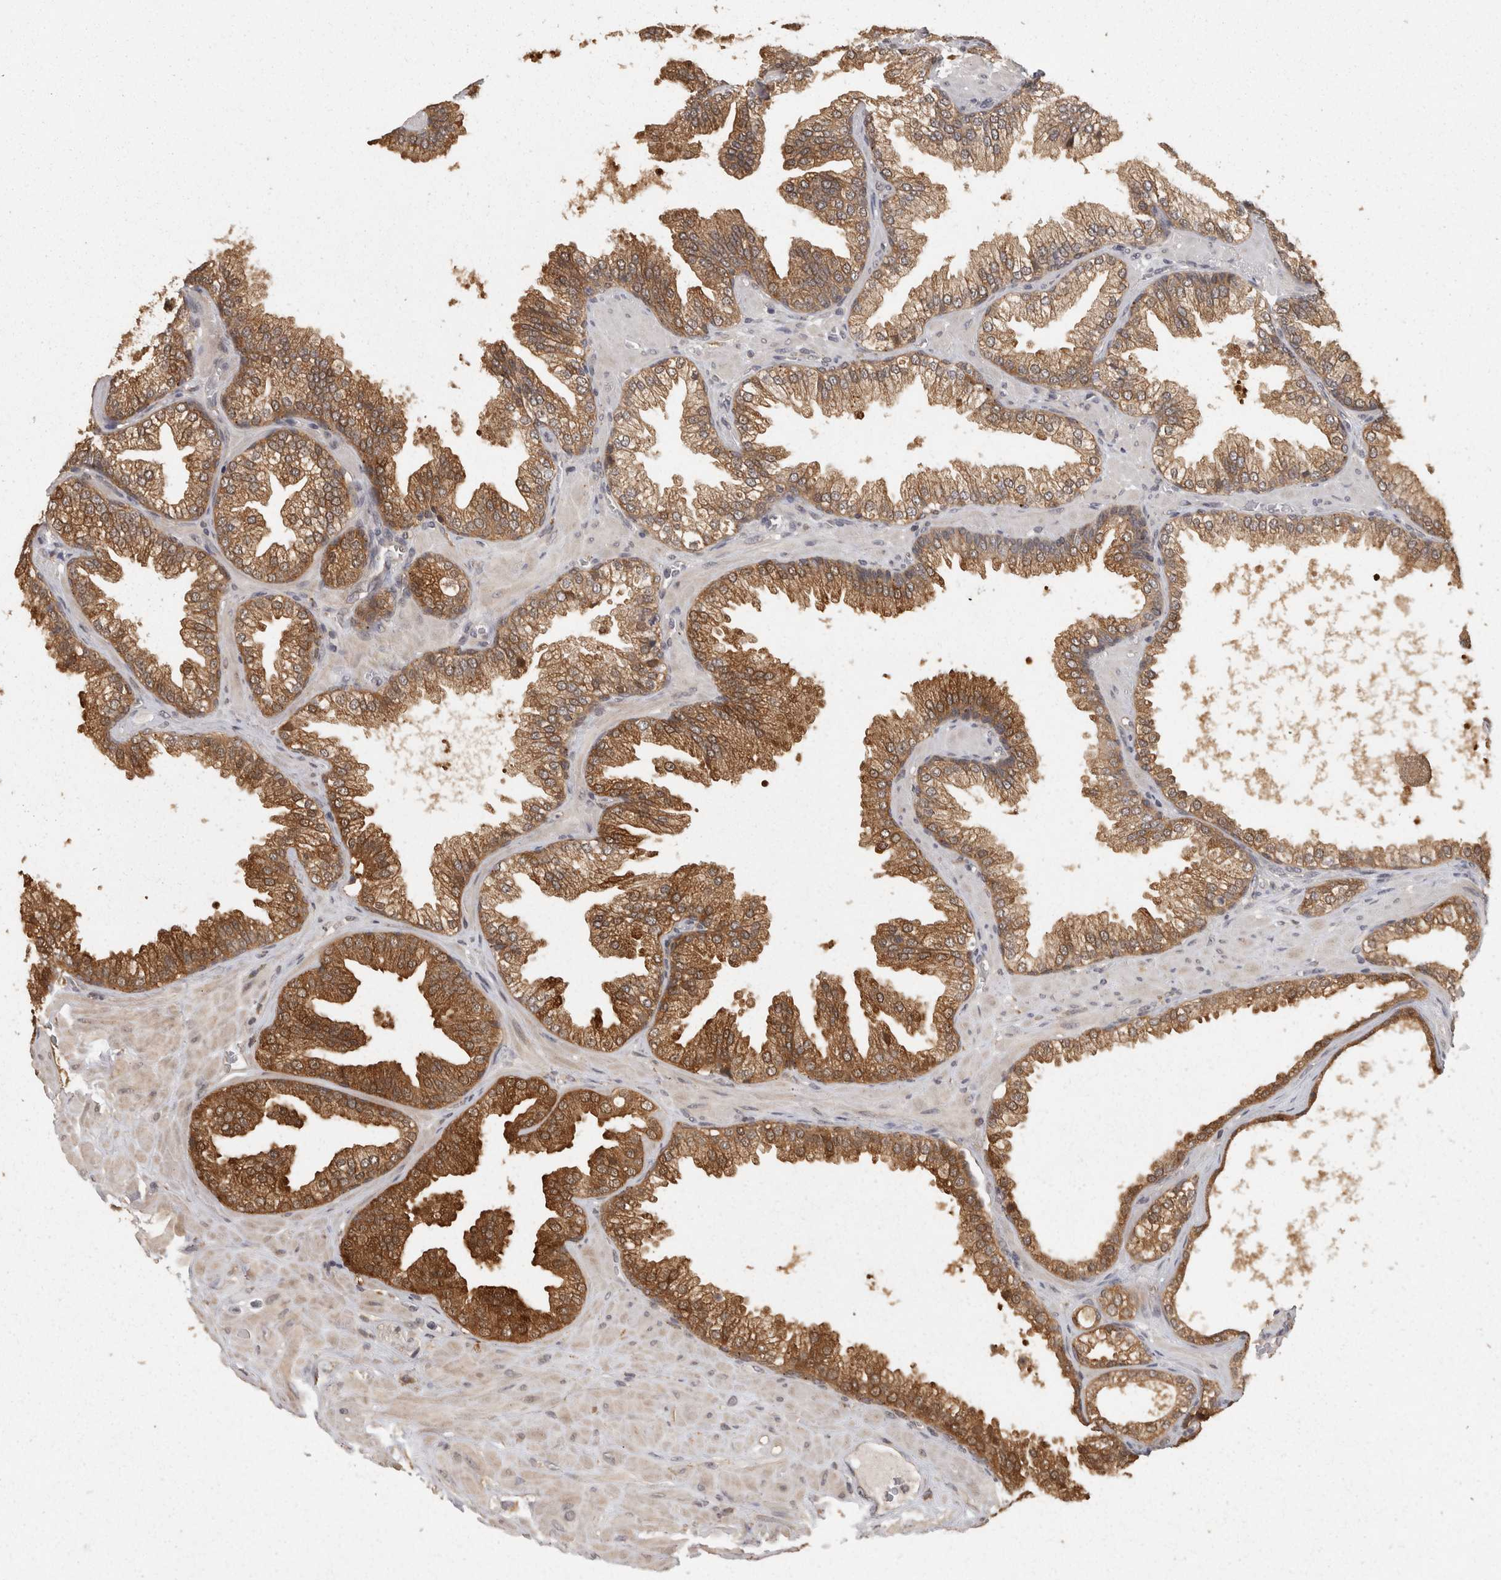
{"staining": {"intensity": "moderate", "quantity": ">75%", "location": "cytoplasmic/membranous"}, "tissue": "prostate cancer", "cell_type": "Tumor cells", "image_type": "cancer", "snomed": [{"axis": "morphology", "description": "Adenocarcinoma, Low grade"}, {"axis": "topography", "description": "Prostate"}], "caption": "Immunohistochemical staining of human prostate adenocarcinoma (low-grade) exhibits medium levels of moderate cytoplasmic/membranous staining in approximately >75% of tumor cells. The staining was performed using DAB (3,3'-diaminobenzidine), with brown indicating positive protein expression. Nuclei are stained blue with hematoxylin.", "gene": "ACAT2", "patient": {"sex": "male", "age": 62}}